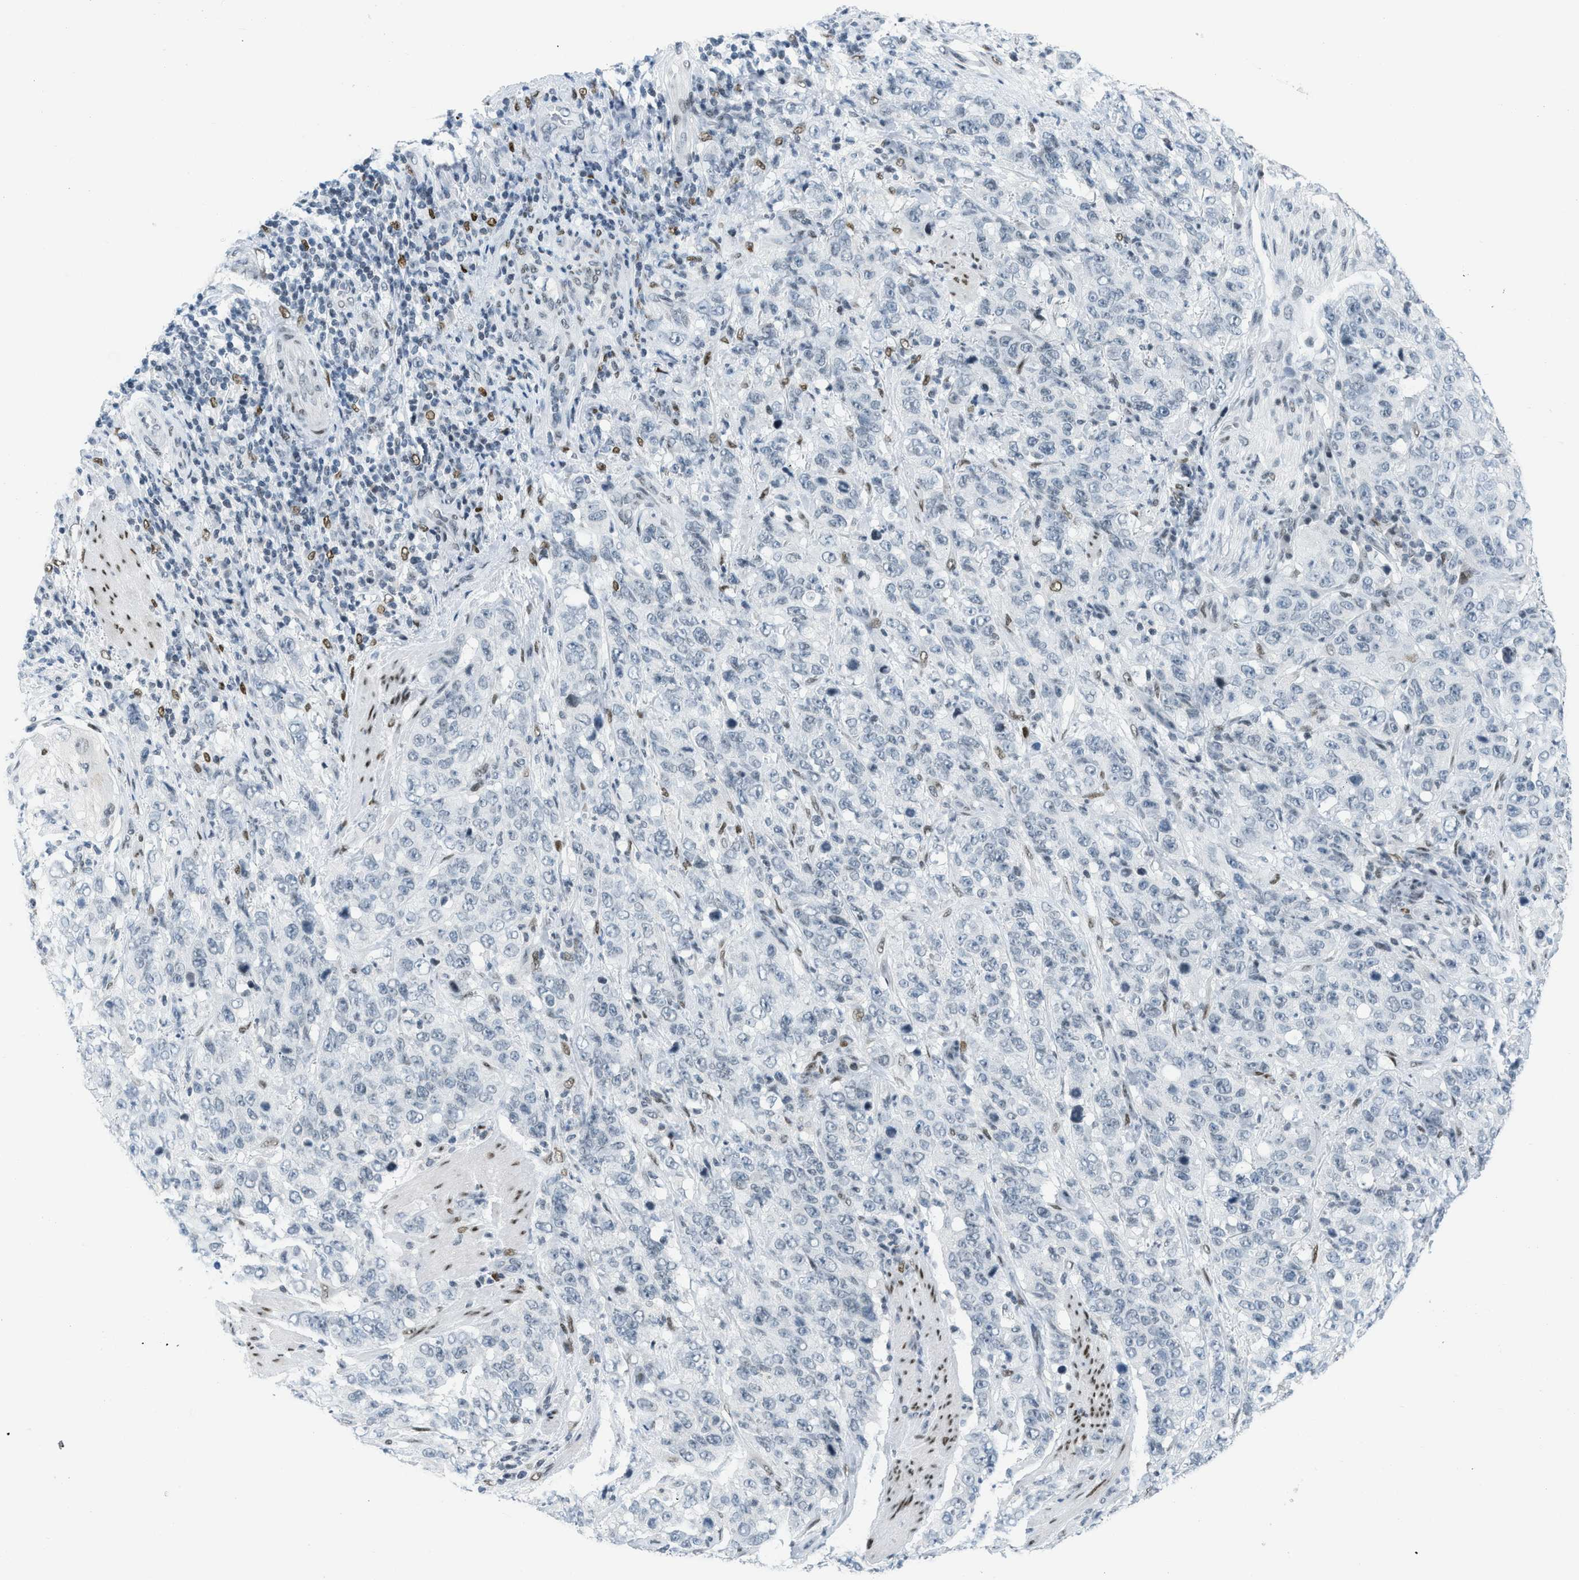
{"staining": {"intensity": "negative", "quantity": "none", "location": "none"}, "tissue": "stomach cancer", "cell_type": "Tumor cells", "image_type": "cancer", "snomed": [{"axis": "morphology", "description": "Adenocarcinoma, NOS"}, {"axis": "topography", "description": "Stomach"}], "caption": "Tumor cells show no significant protein staining in stomach cancer.", "gene": "PBX1", "patient": {"sex": "male", "age": 48}}